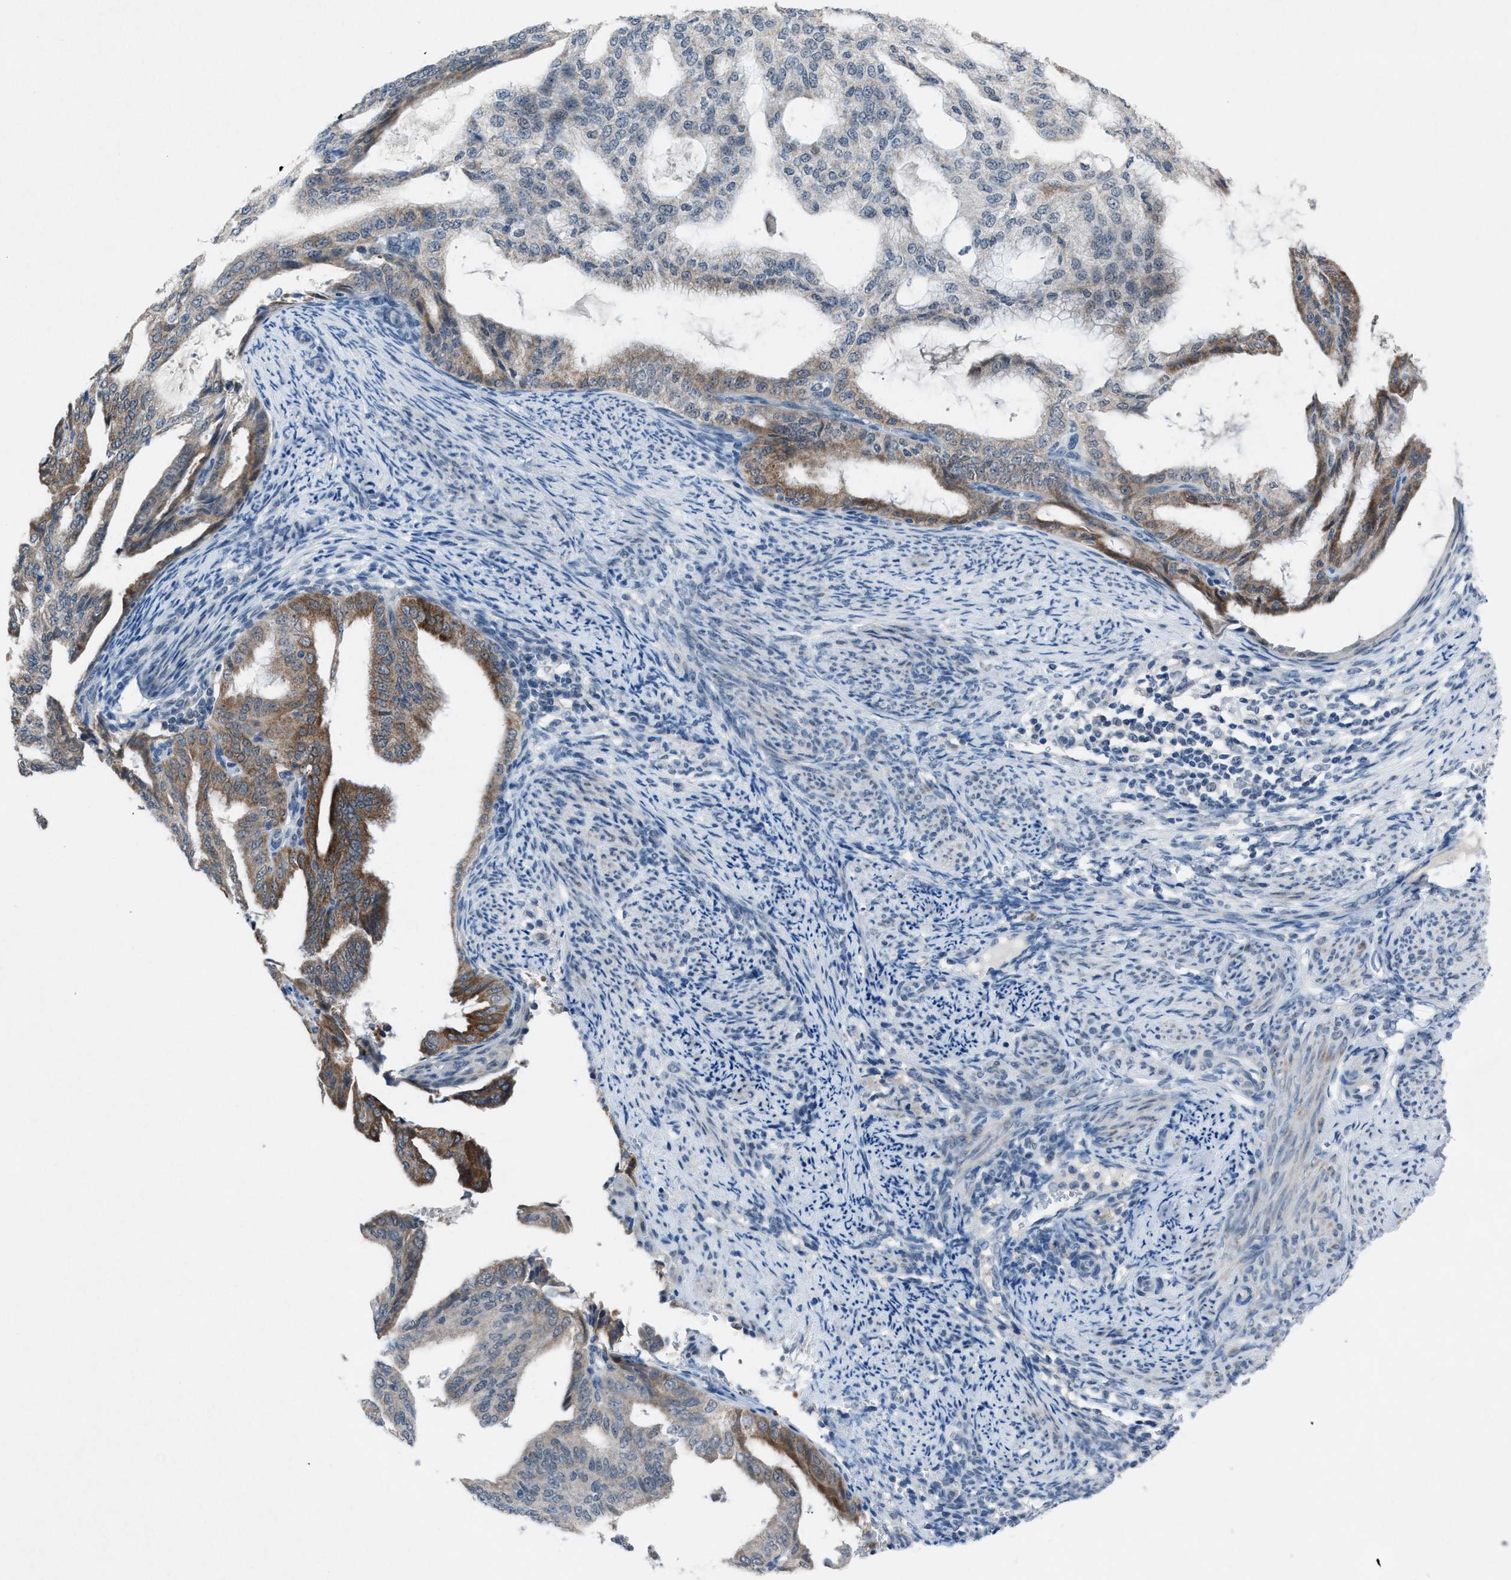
{"staining": {"intensity": "moderate", "quantity": "25%-75%", "location": "cytoplasmic/membranous"}, "tissue": "endometrial cancer", "cell_type": "Tumor cells", "image_type": "cancer", "snomed": [{"axis": "morphology", "description": "Adenocarcinoma, NOS"}, {"axis": "topography", "description": "Endometrium"}], "caption": "Endometrial cancer stained with immunohistochemistry (IHC) displays moderate cytoplasmic/membranous expression in about 25%-75% of tumor cells. (DAB (3,3'-diaminobenzidine) IHC, brown staining for protein, blue staining for nuclei).", "gene": "ANAPC11", "patient": {"sex": "female", "age": 58}}